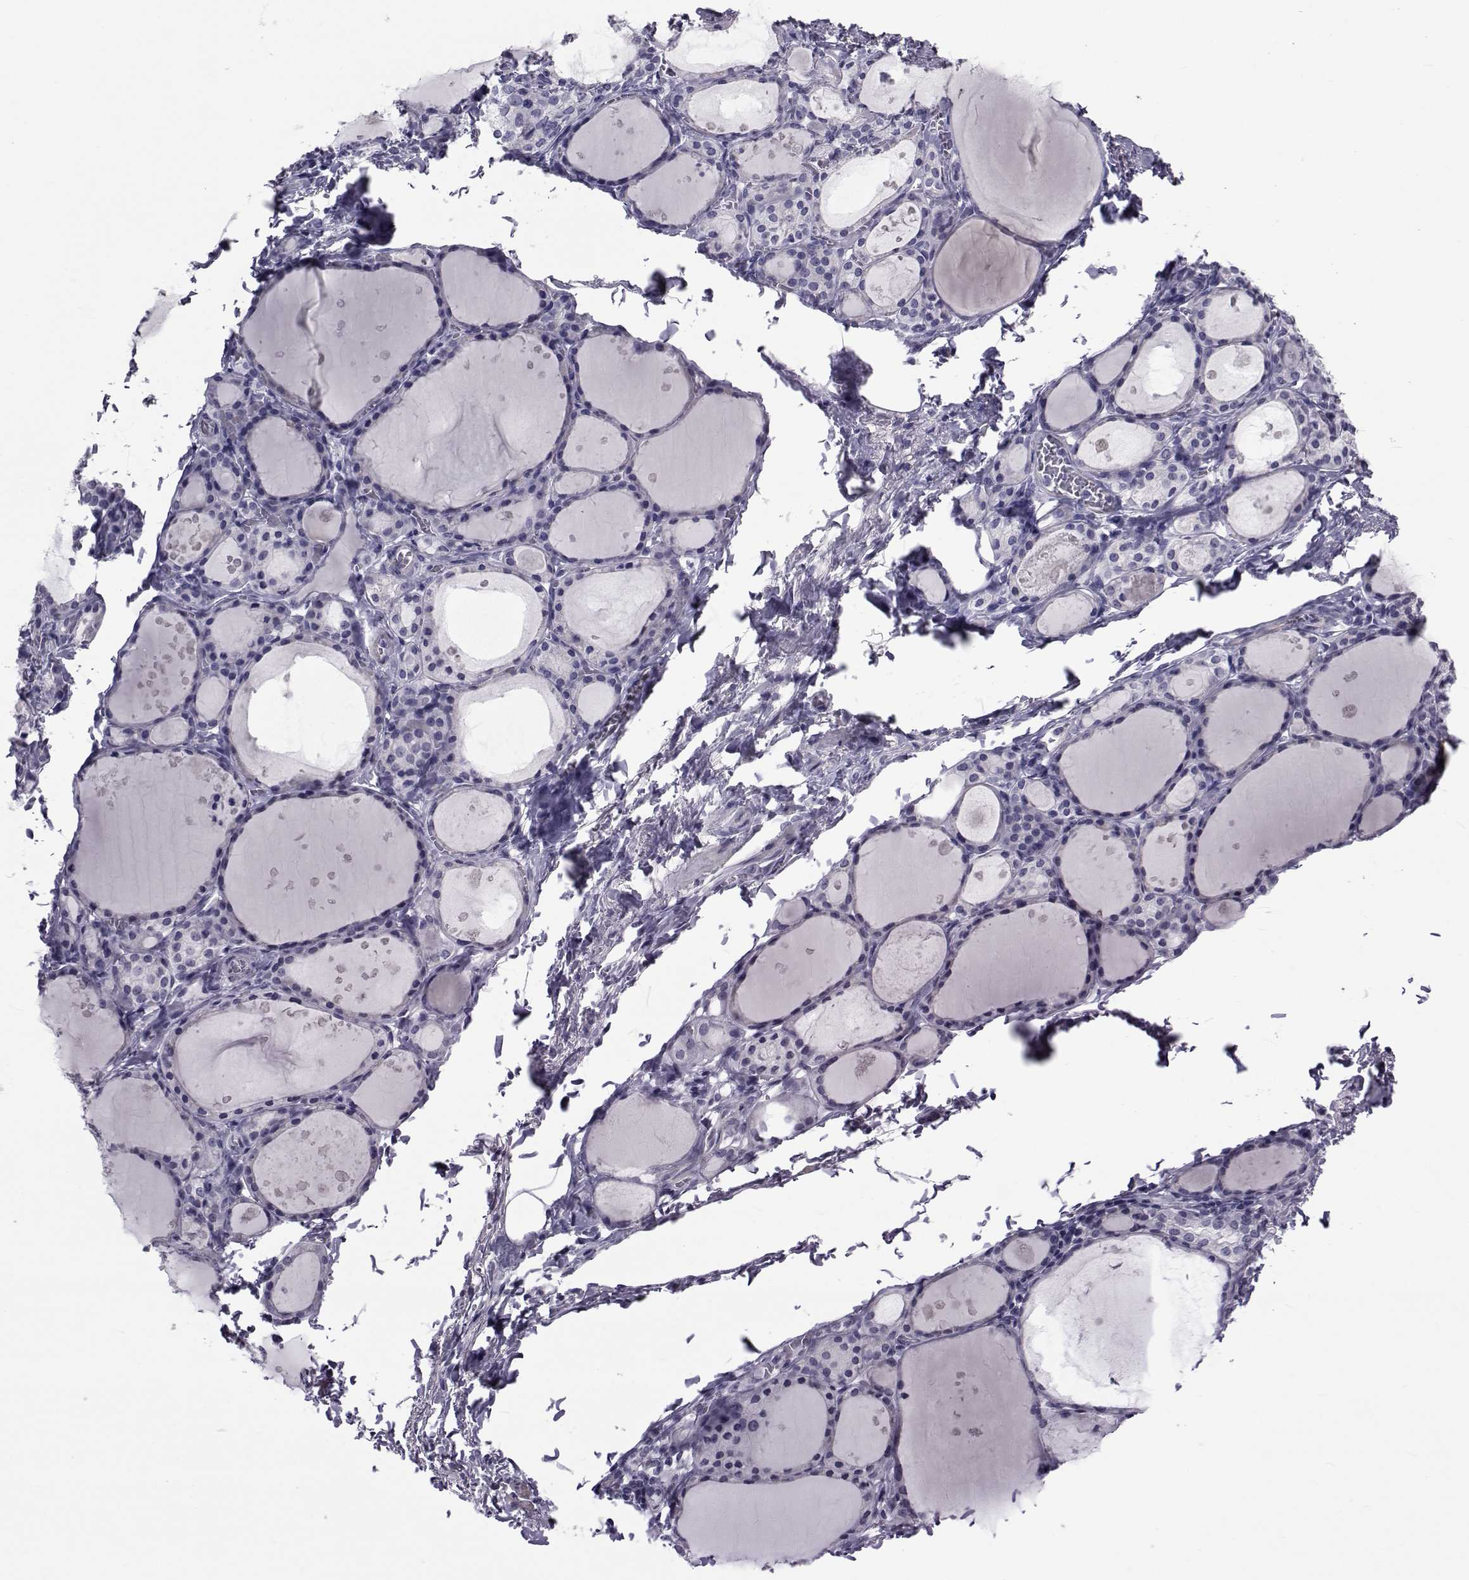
{"staining": {"intensity": "negative", "quantity": "none", "location": "none"}, "tissue": "thyroid gland", "cell_type": "Glandular cells", "image_type": "normal", "snomed": [{"axis": "morphology", "description": "Normal tissue, NOS"}, {"axis": "topography", "description": "Thyroid gland"}], "caption": "The immunohistochemistry micrograph has no significant positivity in glandular cells of thyroid gland. (Stains: DAB immunohistochemistry with hematoxylin counter stain, Microscopy: brightfield microscopy at high magnification).", "gene": "GKAP1", "patient": {"sex": "male", "age": 68}}